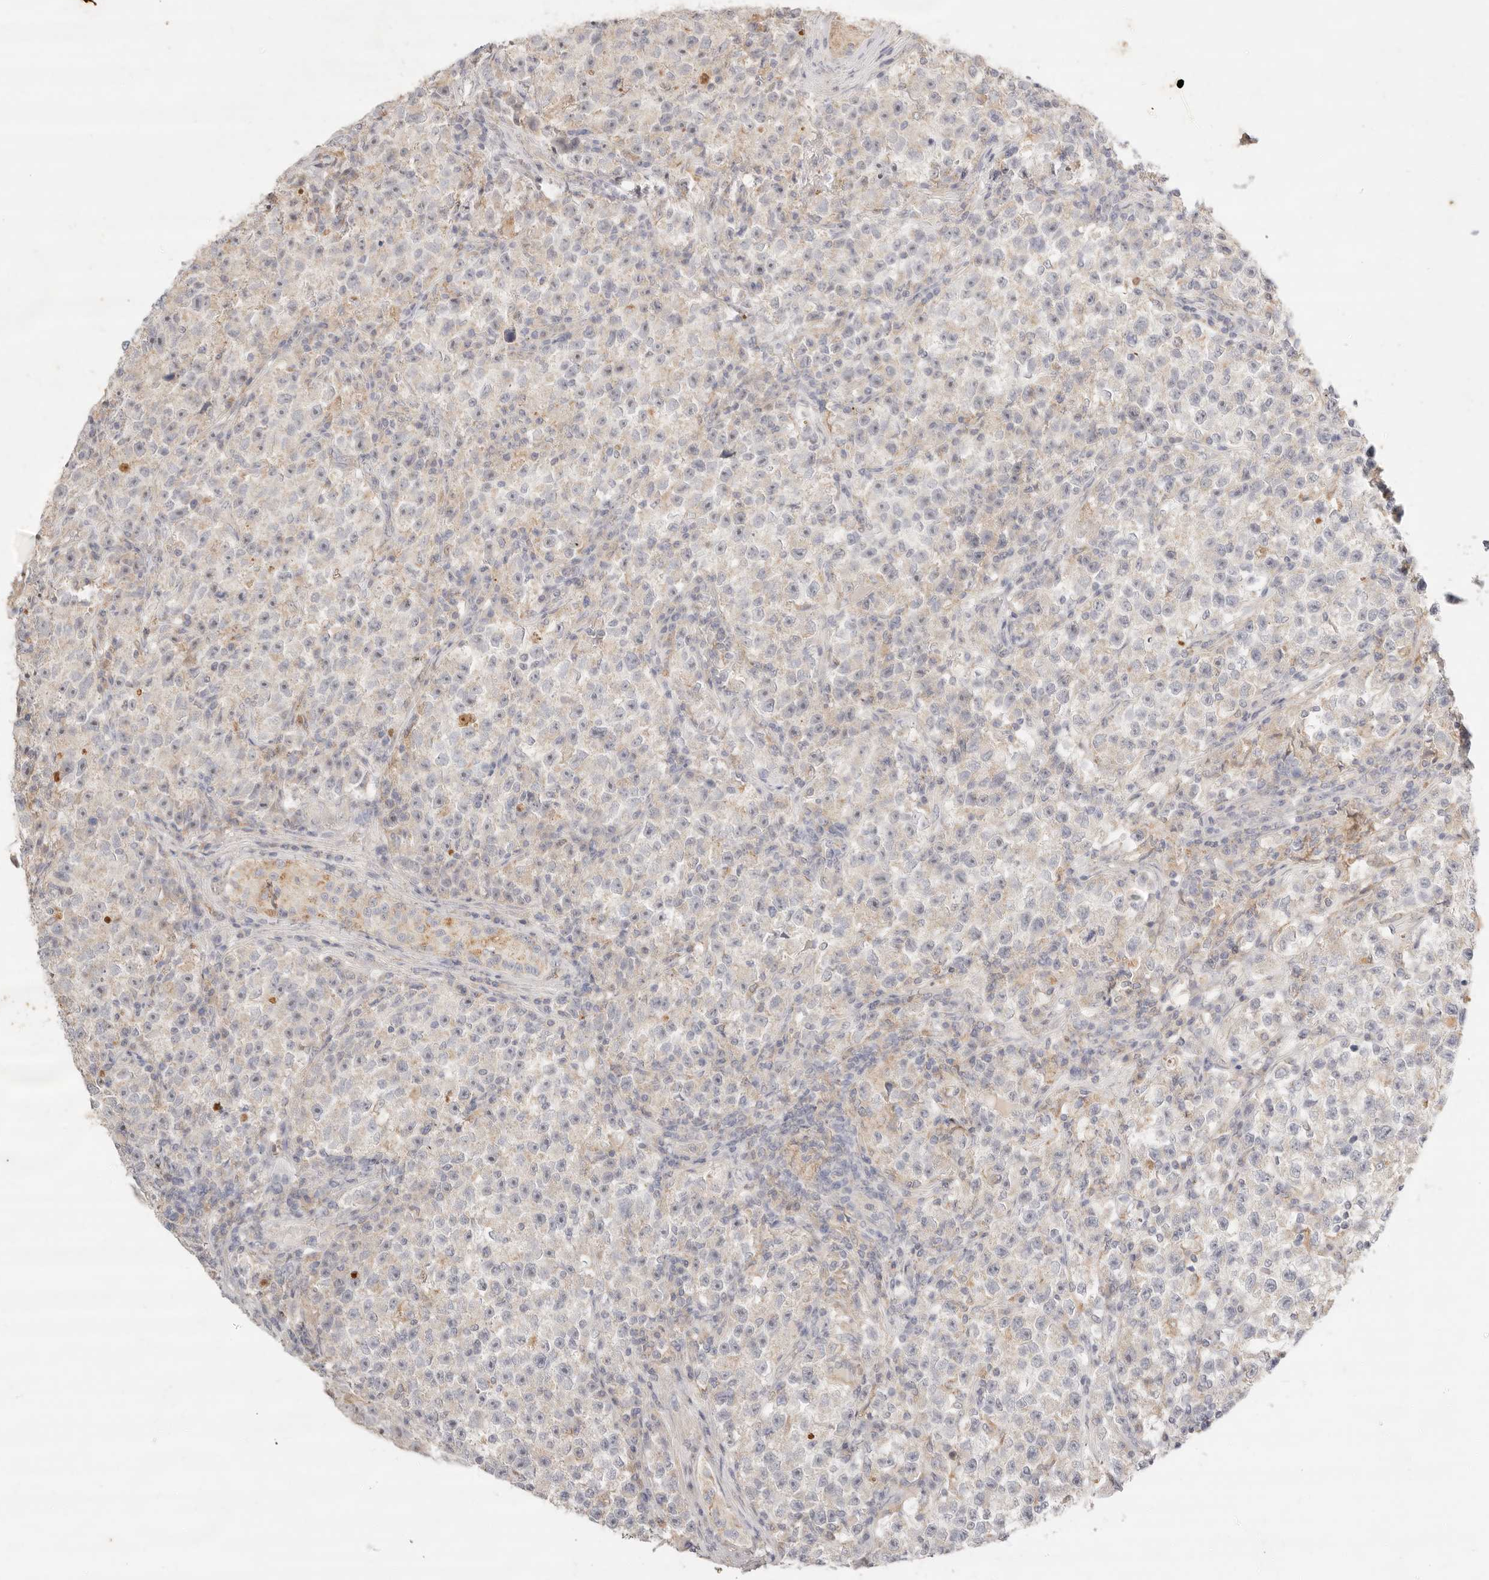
{"staining": {"intensity": "negative", "quantity": "none", "location": "none"}, "tissue": "testis cancer", "cell_type": "Tumor cells", "image_type": "cancer", "snomed": [{"axis": "morphology", "description": "Seminoma, NOS"}, {"axis": "topography", "description": "Testis"}], "caption": "IHC histopathology image of neoplastic tissue: human testis cancer stained with DAB shows no significant protein positivity in tumor cells.", "gene": "ACOX1", "patient": {"sex": "male", "age": 22}}